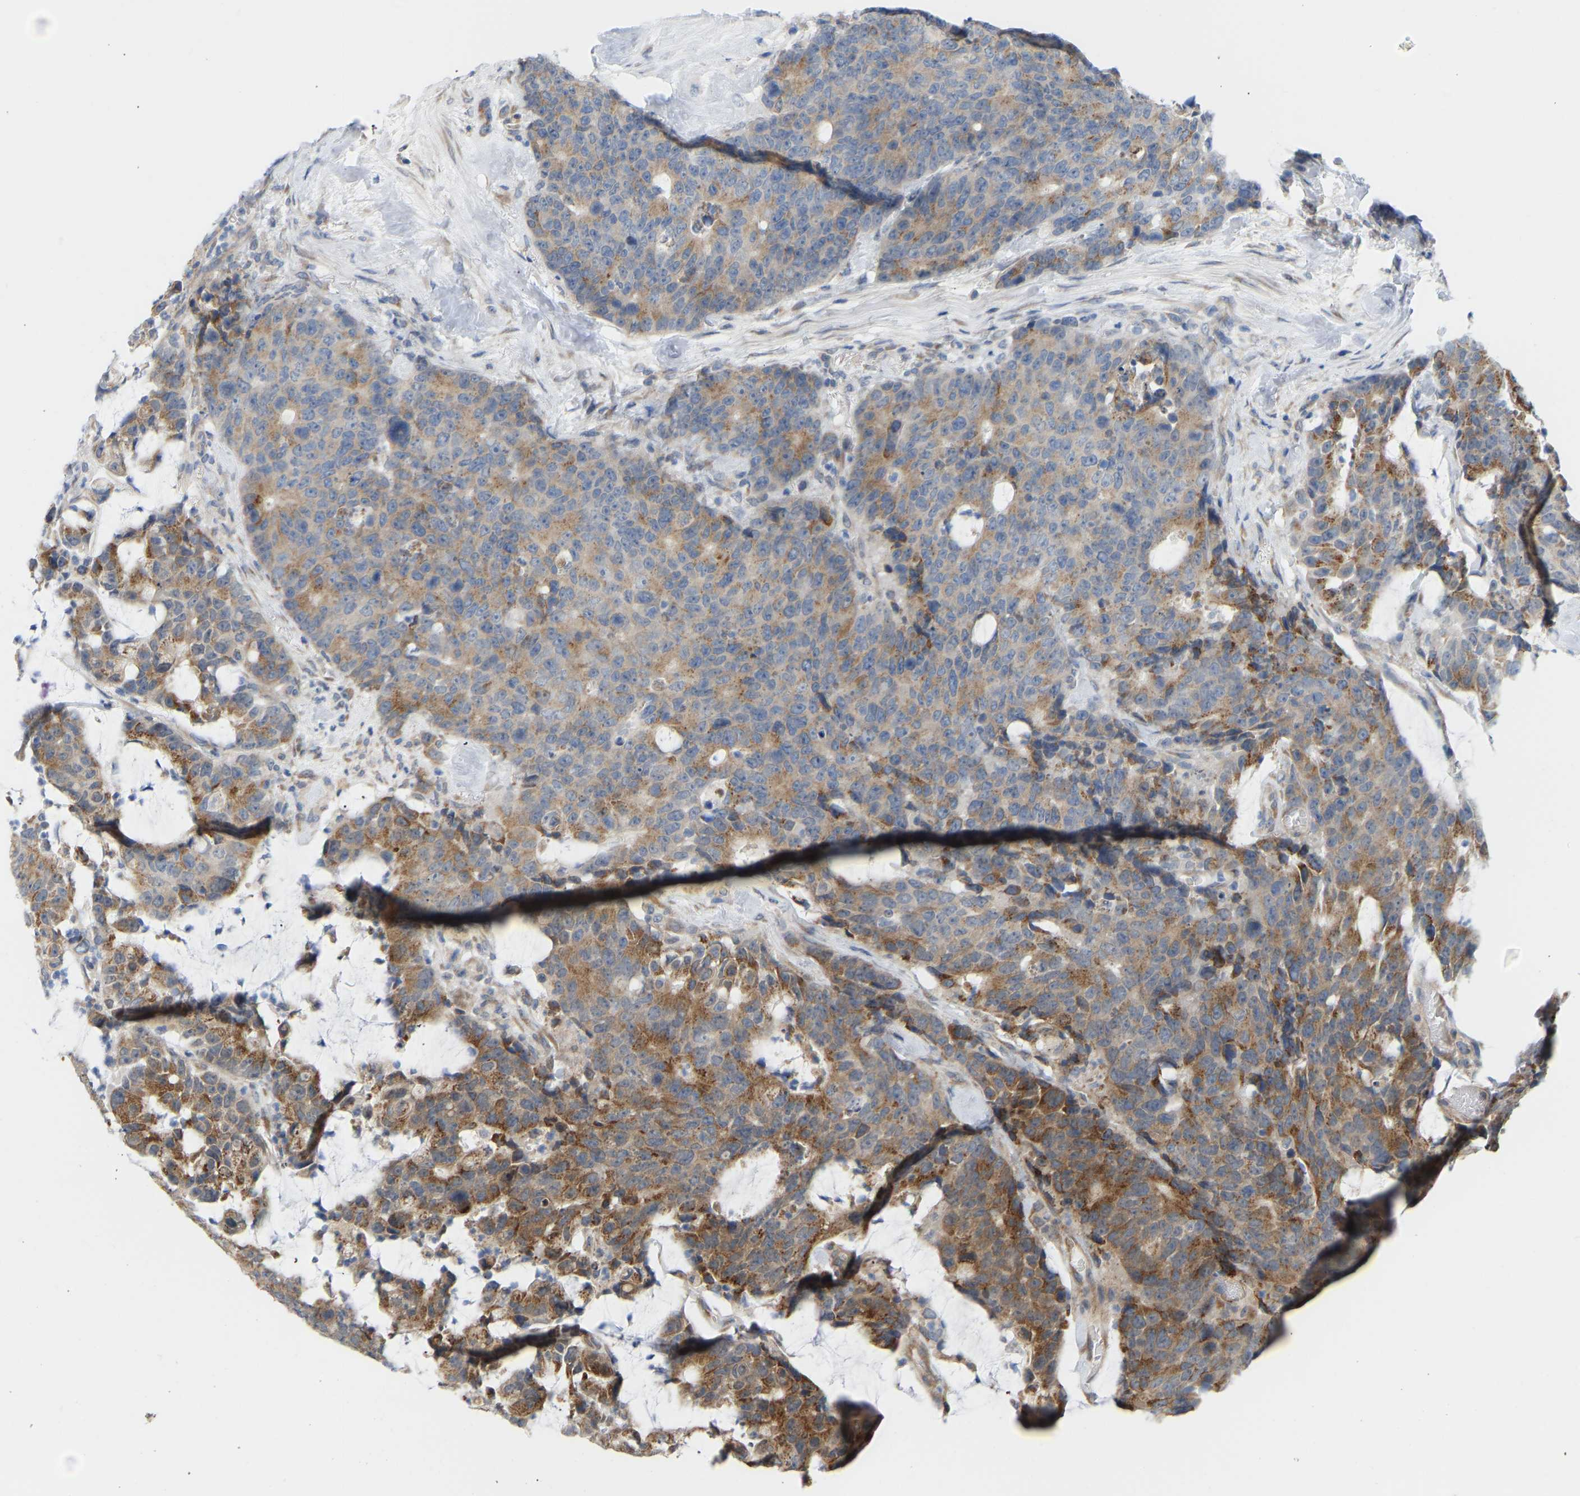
{"staining": {"intensity": "moderate", "quantity": ">75%", "location": "cytoplasmic/membranous"}, "tissue": "colorectal cancer", "cell_type": "Tumor cells", "image_type": "cancer", "snomed": [{"axis": "morphology", "description": "Adenocarcinoma, NOS"}, {"axis": "topography", "description": "Colon"}], "caption": "The immunohistochemical stain highlights moderate cytoplasmic/membranous staining in tumor cells of colorectal adenocarcinoma tissue.", "gene": "BEND3", "patient": {"sex": "female", "age": 86}}